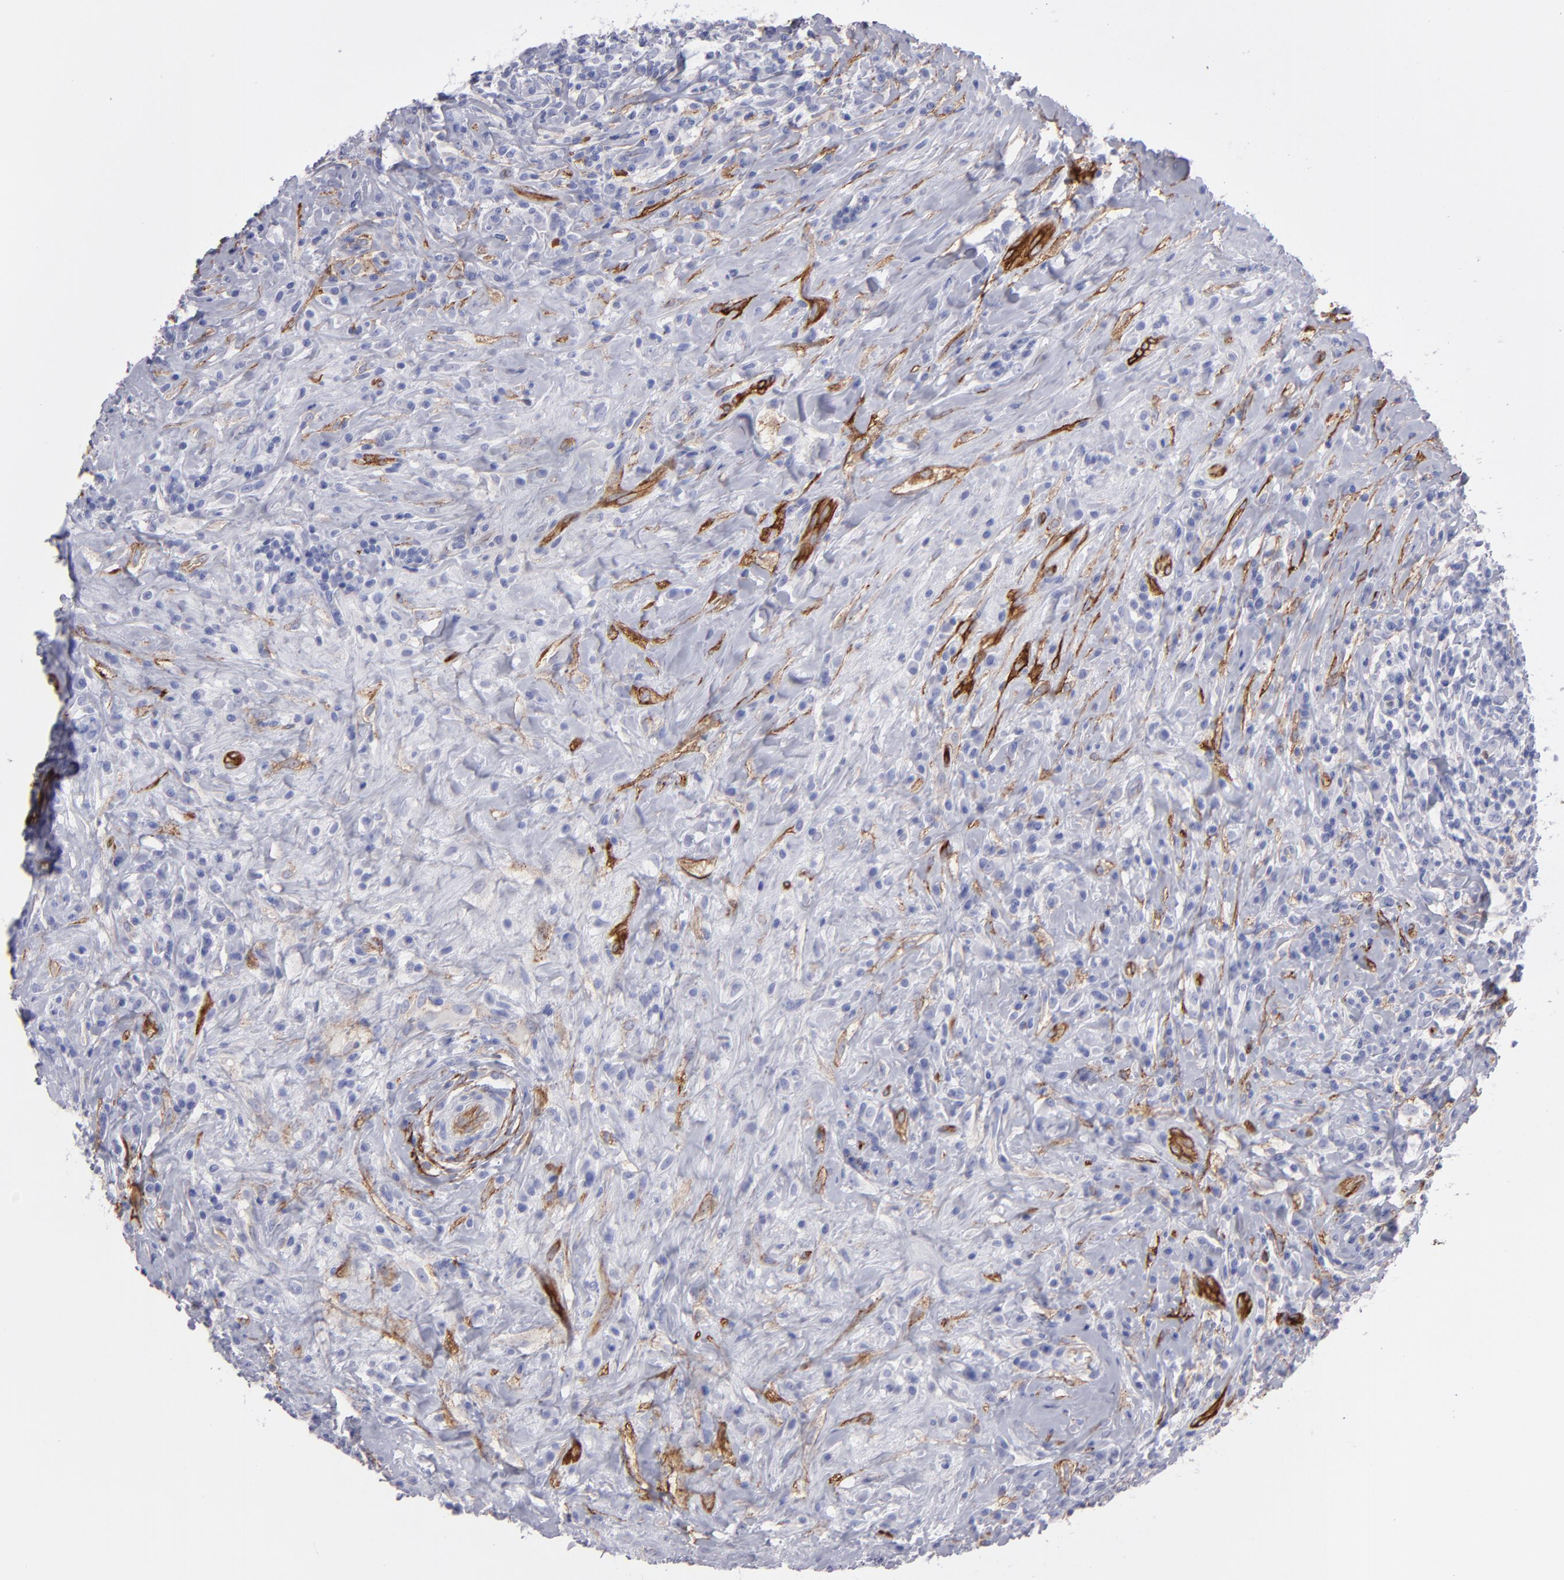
{"staining": {"intensity": "weak", "quantity": "<25%", "location": "cytoplasmic/membranous"}, "tissue": "lymphoma", "cell_type": "Tumor cells", "image_type": "cancer", "snomed": [{"axis": "morphology", "description": "Hodgkin's disease, NOS"}, {"axis": "topography", "description": "Lymph node"}], "caption": "Histopathology image shows no protein staining in tumor cells of lymphoma tissue.", "gene": "AHNAK2", "patient": {"sex": "female", "age": 25}}